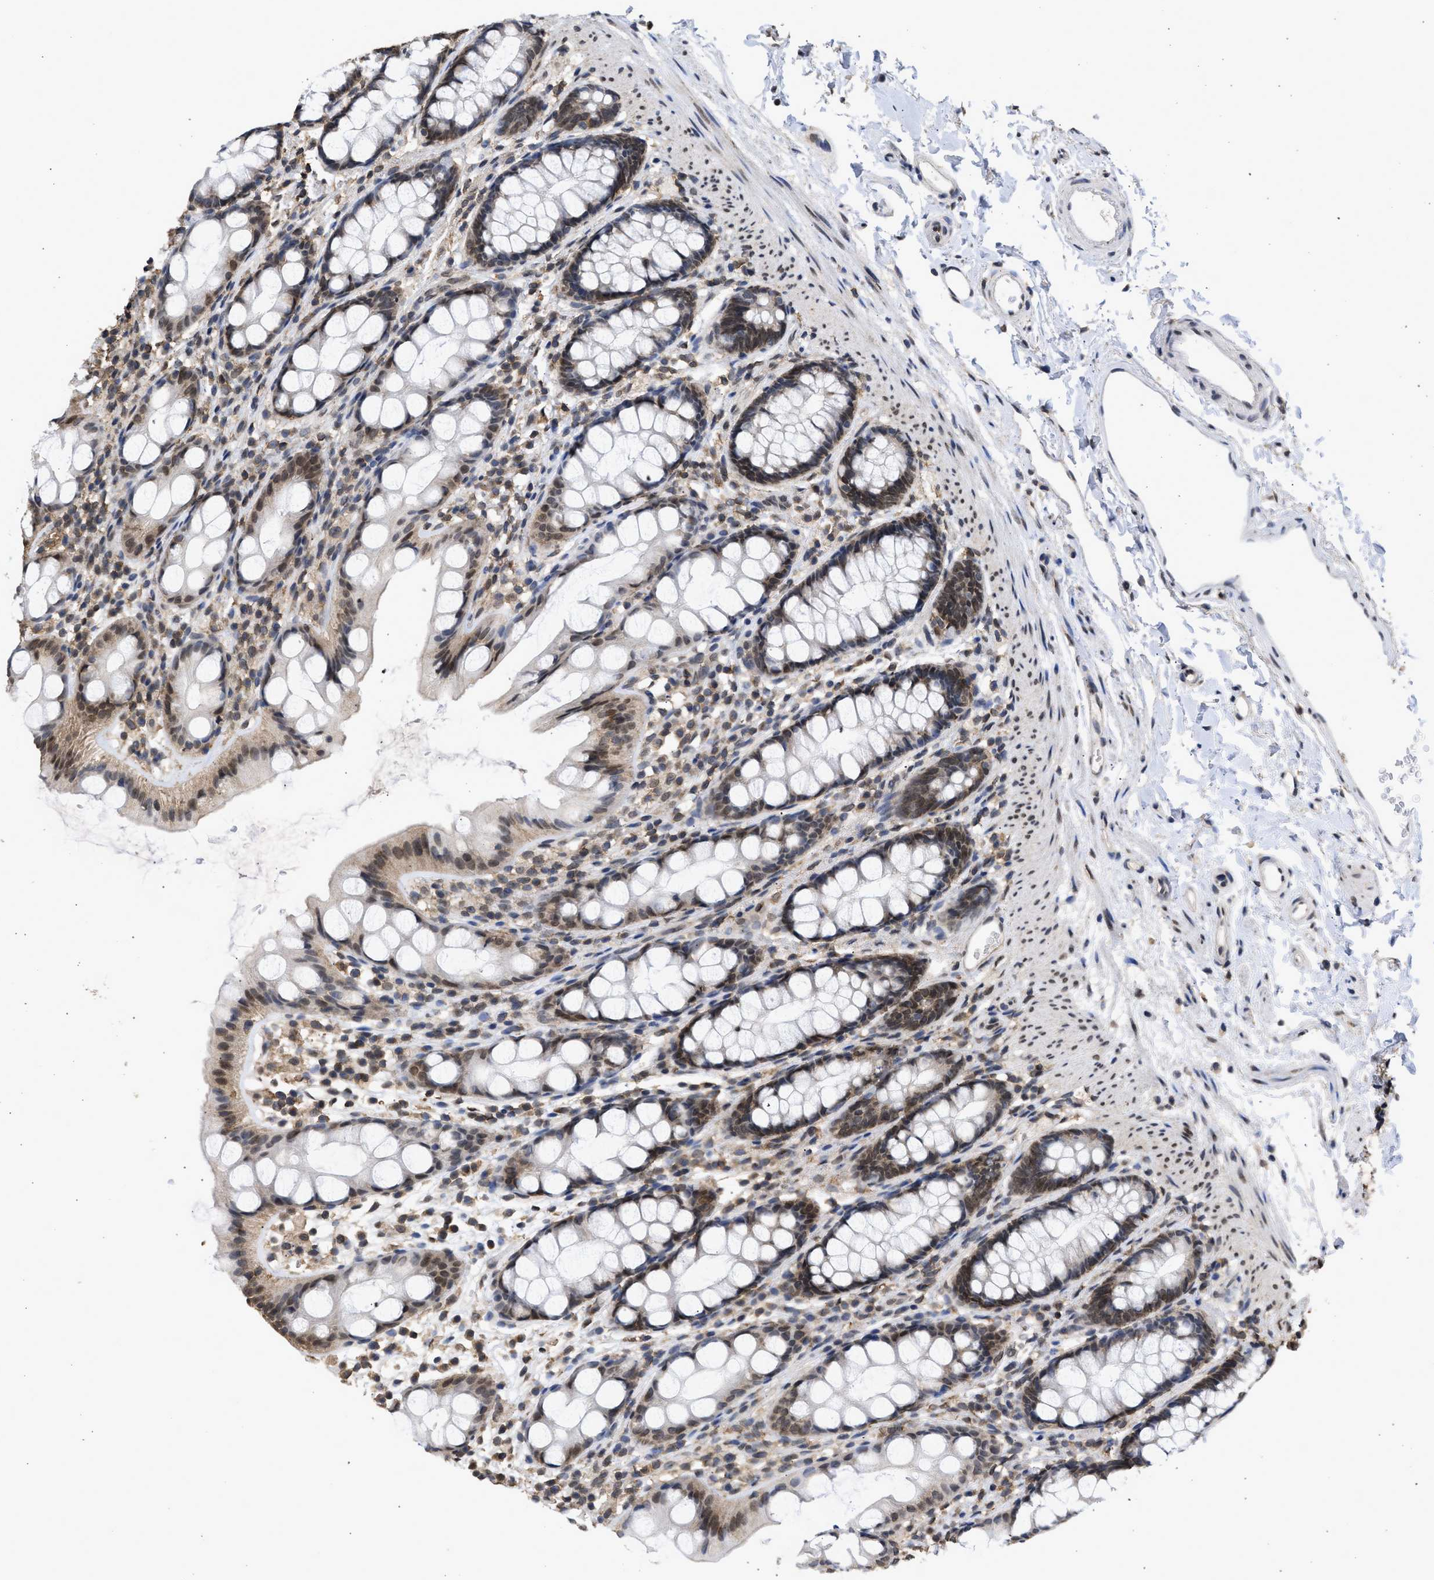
{"staining": {"intensity": "moderate", "quantity": "25%-75%", "location": "cytoplasmic/membranous,nuclear"}, "tissue": "rectum", "cell_type": "Glandular cells", "image_type": "normal", "snomed": [{"axis": "morphology", "description": "Normal tissue, NOS"}, {"axis": "topography", "description": "Rectum"}], "caption": "Protein staining of normal rectum reveals moderate cytoplasmic/membranous,nuclear expression in about 25%-75% of glandular cells. Ihc stains the protein in brown and the nuclei are stained blue.", "gene": "NUP35", "patient": {"sex": "female", "age": 65}}